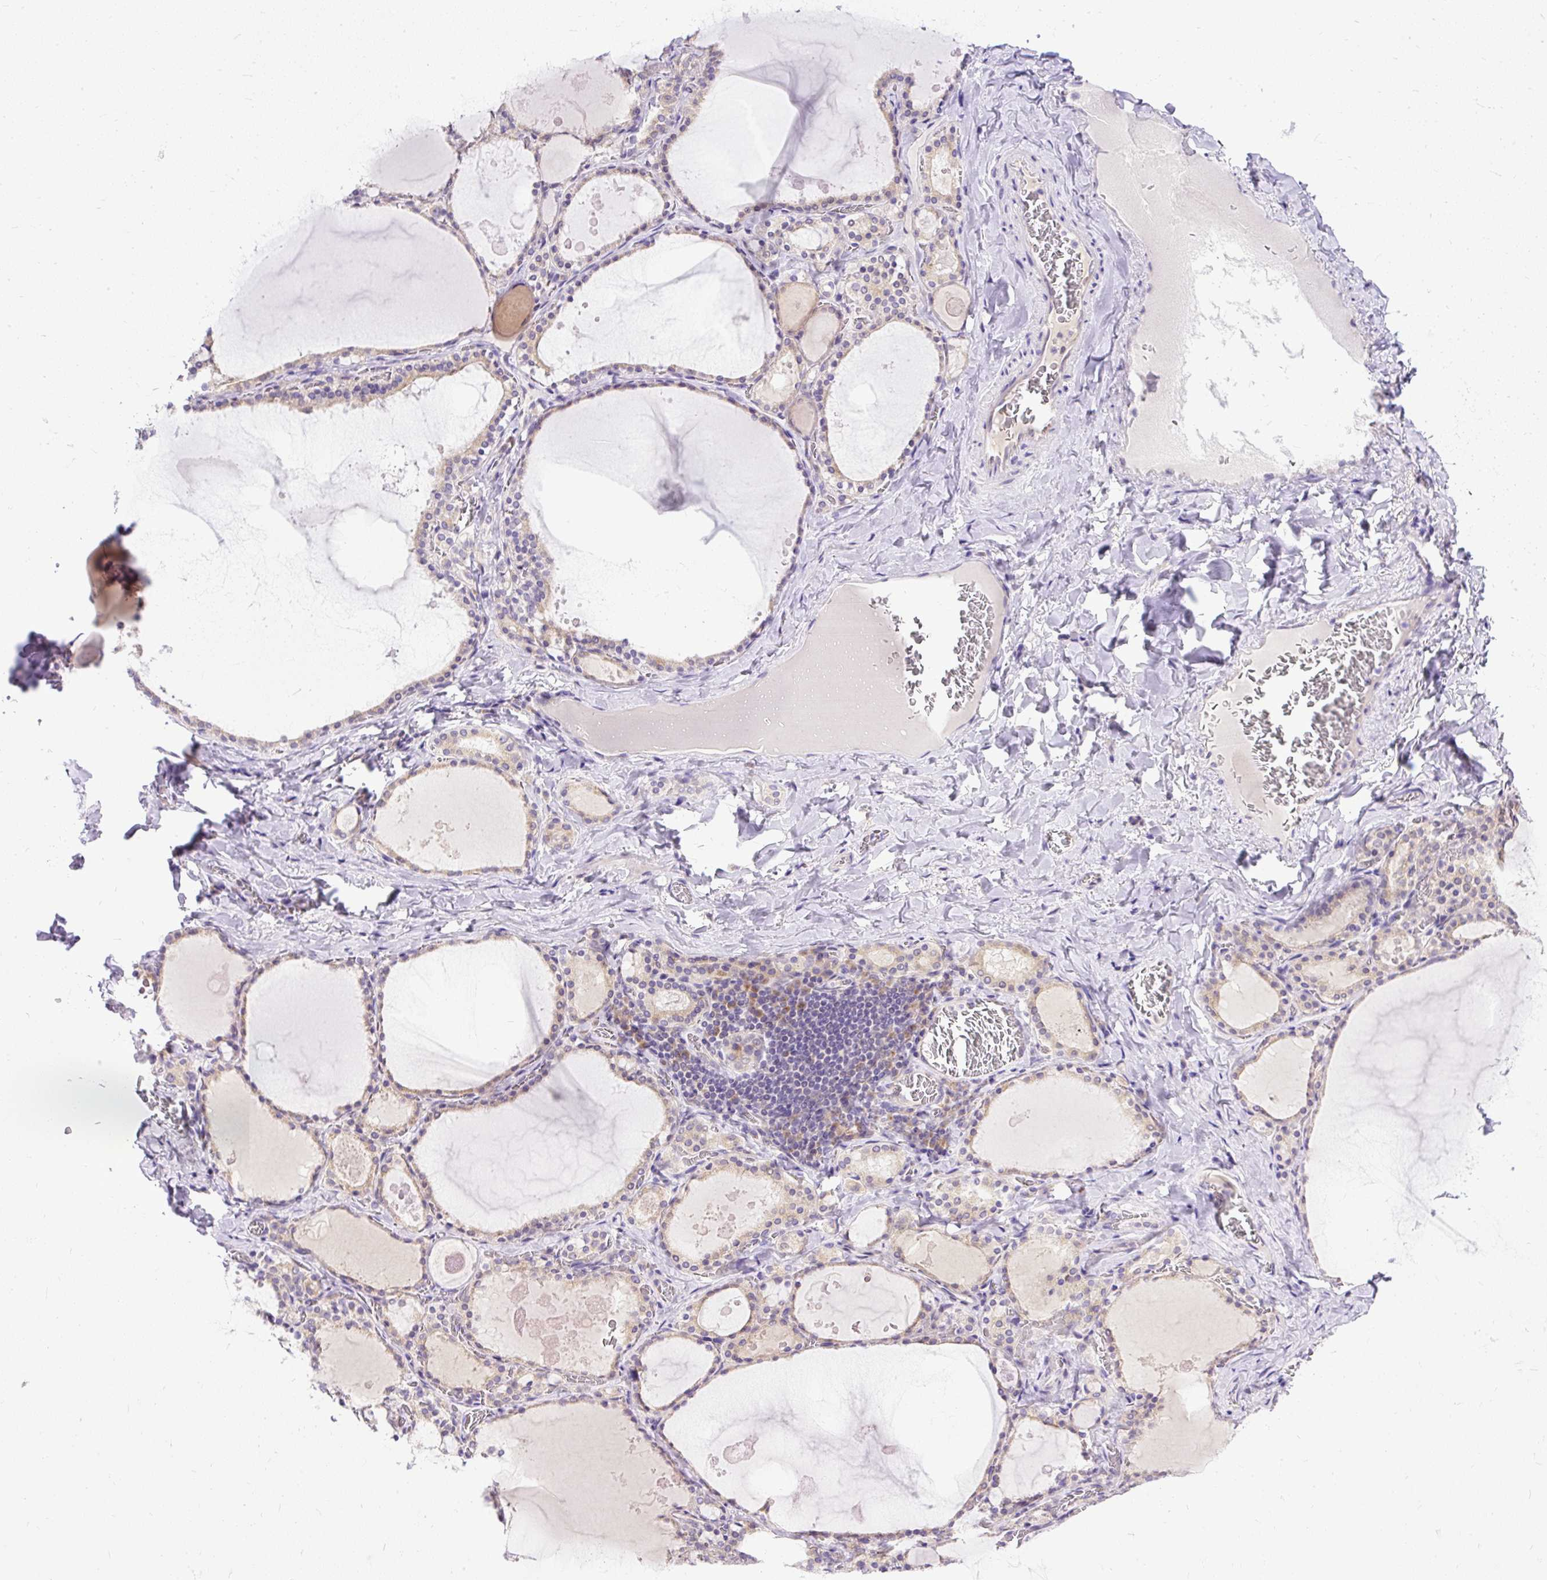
{"staining": {"intensity": "moderate", "quantity": "25%-75%", "location": "cytoplasmic/membranous"}, "tissue": "thyroid gland", "cell_type": "Glandular cells", "image_type": "normal", "snomed": [{"axis": "morphology", "description": "Normal tissue, NOS"}, {"axis": "topography", "description": "Thyroid gland"}], "caption": "Glandular cells demonstrate medium levels of moderate cytoplasmic/membranous expression in about 25%-75% of cells in normal thyroid gland.", "gene": "AMFR", "patient": {"sex": "male", "age": 56}}